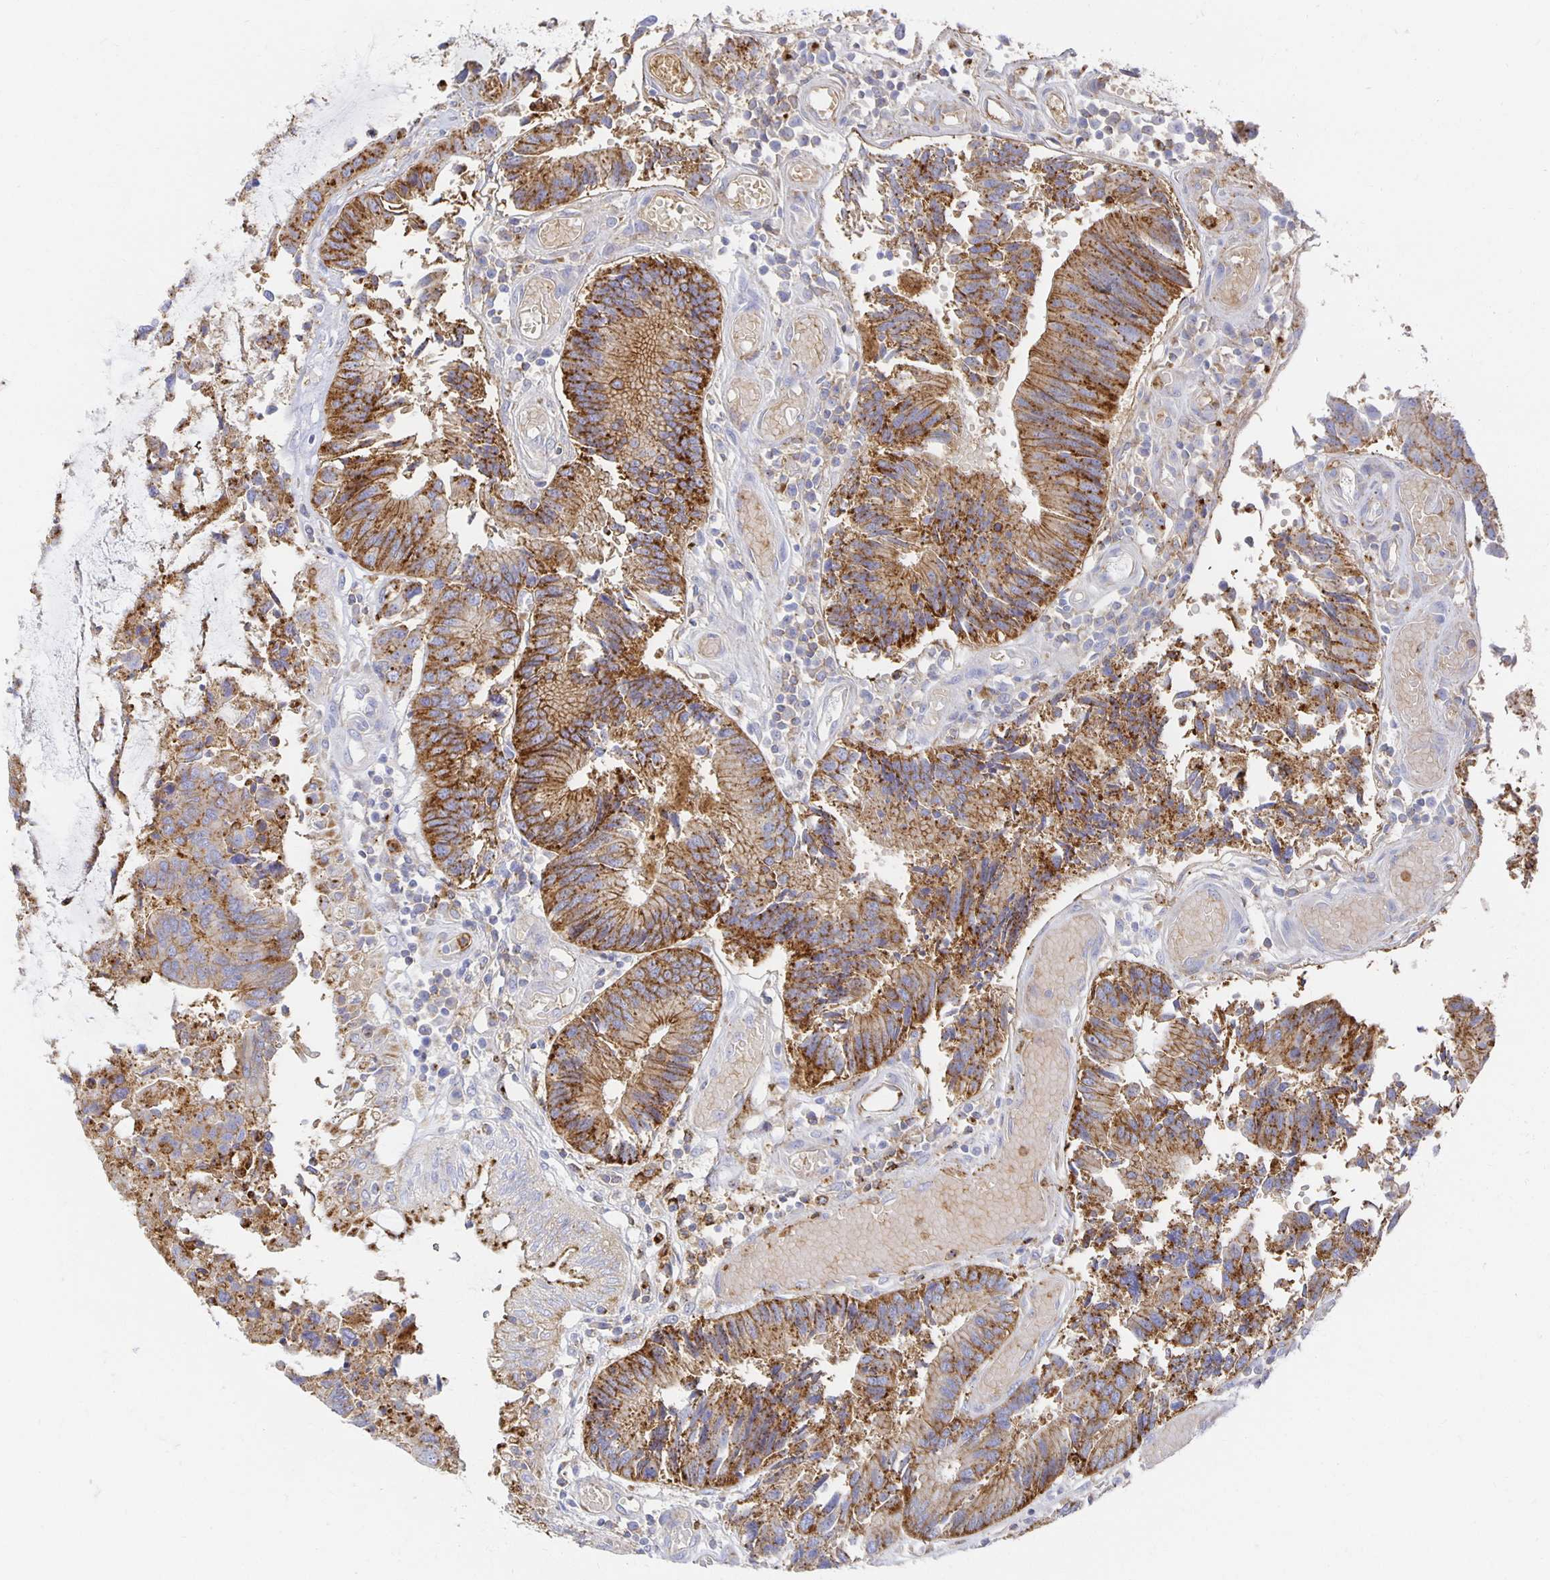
{"staining": {"intensity": "strong", "quantity": ">75%", "location": "cytoplasmic/membranous"}, "tissue": "colorectal cancer", "cell_type": "Tumor cells", "image_type": "cancer", "snomed": [{"axis": "morphology", "description": "Adenocarcinoma, NOS"}, {"axis": "topography", "description": "Colon"}], "caption": "Protein staining of colorectal adenocarcinoma tissue shows strong cytoplasmic/membranous staining in approximately >75% of tumor cells. The staining is performed using DAB (3,3'-diaminobenzidine) brown chromogen to label protein expression. The nuclei are counter-stained blue using hematoxylin.", "gene": "TAAR1", "patient": {"sex": "female", "age": 67}}